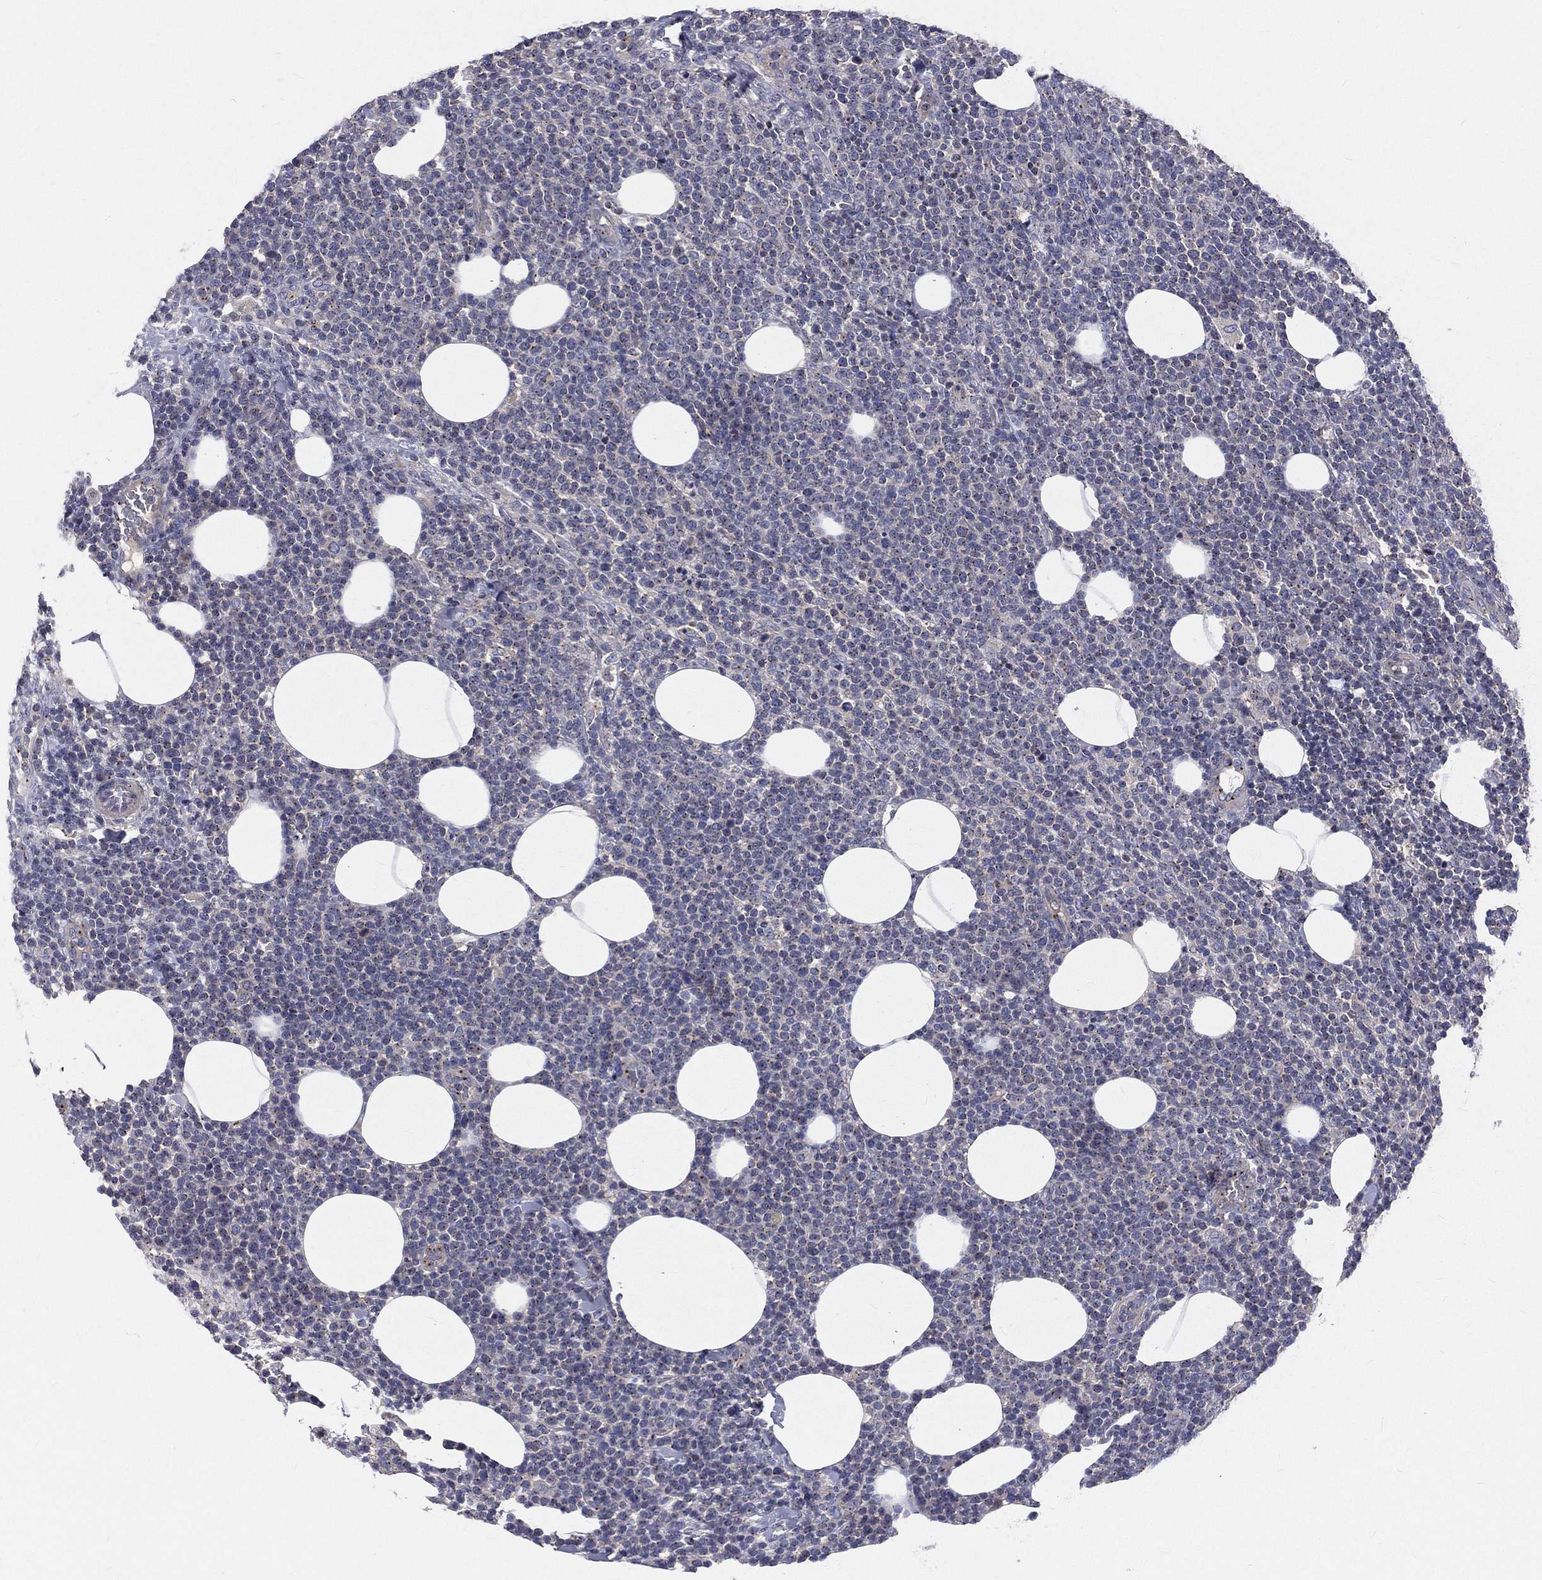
{"staining": {"intensity": "weak", "quantity": "25%-75%", "location": "cytoplasmic/membranous"}, "tissue": "lymphoma", "cell_type": "Tumor cells", "image_type": "cancer", "snomed": [{"axis": "morphology", "description": "Malignant lymphoma, non-Hodgkin's type, High grade"}, {"axis": "topography", "description": "Lymph node"}], "caption": "IHC micrograph of neoplastic tissue: human lymphoma stained using IHC displays low levels of weak protein expression localized specifically in the cytoplasmic/membranous of tumor cells, appearing as a cytoplasmic/membranous brown color.", "gene": "CROCC", "patient": {"sex": "male", "age": 61}}